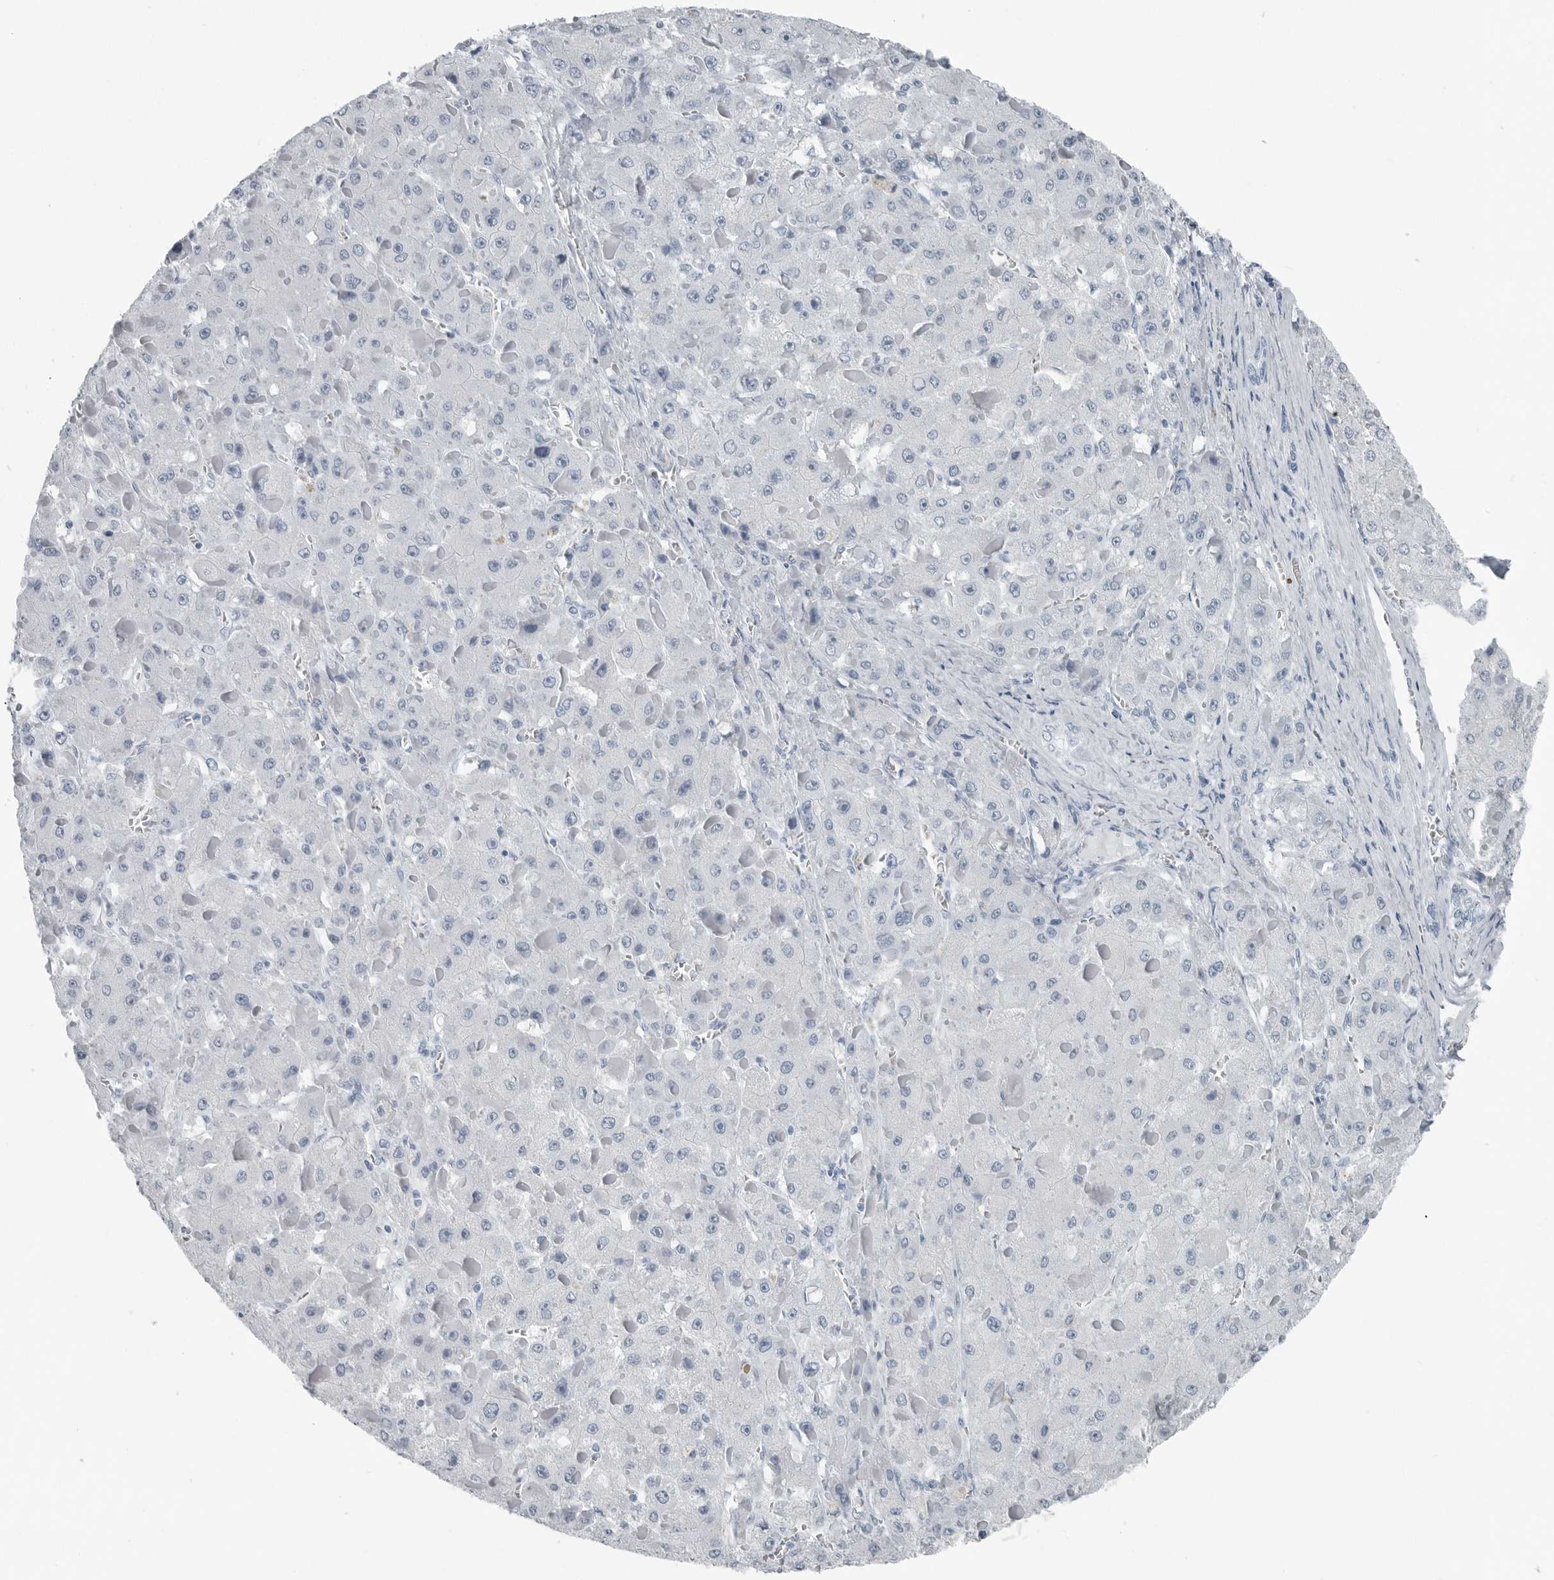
{"staining": {"intensity": "negative", "quantity": "none", "location": "none"}, "tissue": "liver cancer", "cell_type": "Tumor cells", "image_type": "cancer", "snomed": [{"axis": "morphology", "description": "Carcinoma, Hepatocellular, NOS"}, {"axis": "topography", "description": "Liver"}], "caption": "Immunohistochemistry (IHC) photomicrograph of human liver cancer (hepatocellular carcinoma) stained for a protein (brown), which reveals no positivity in tumor cells.", "gene": "FABP6", "patient": {"sex": "female", "age": 73}}